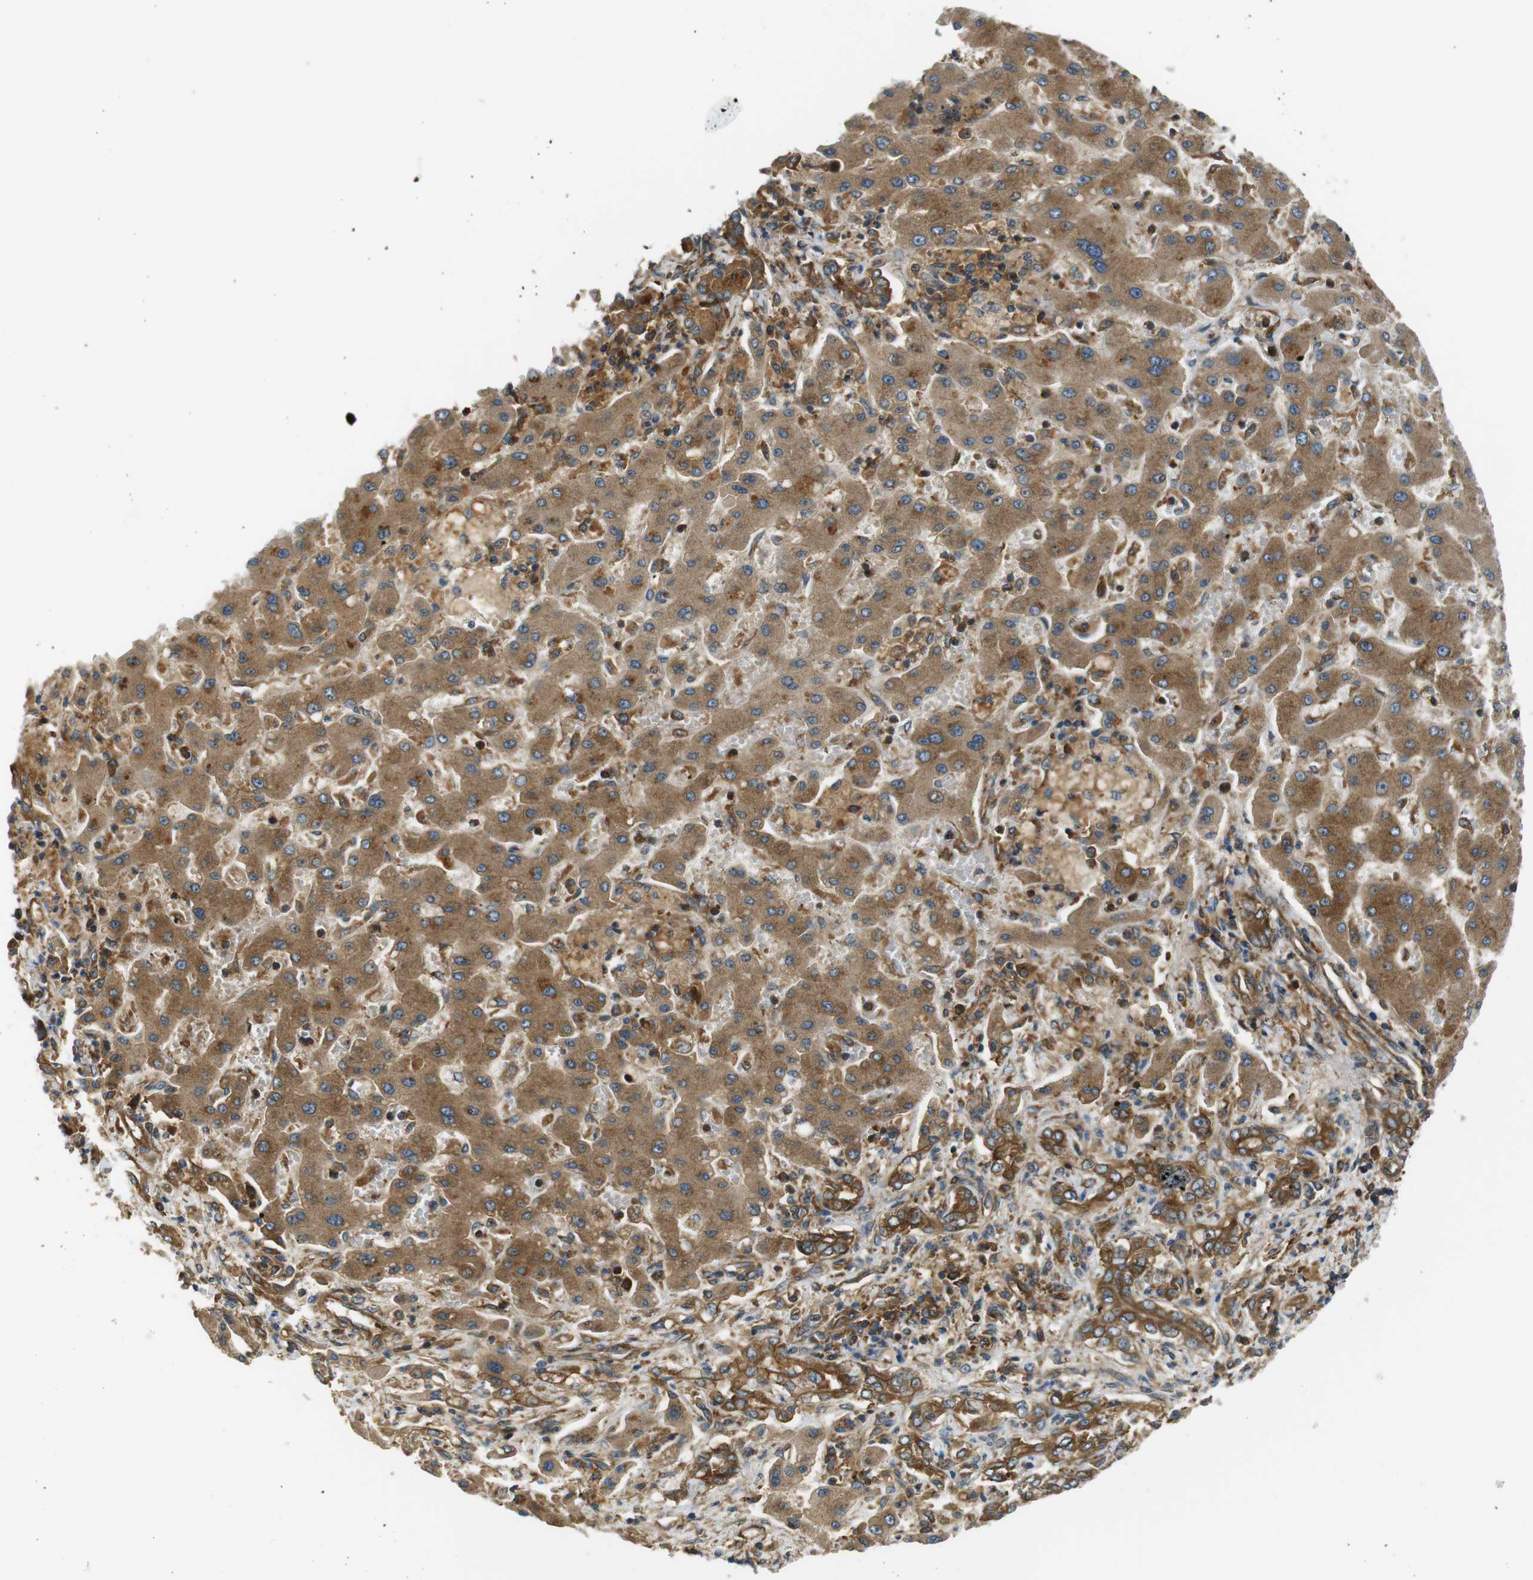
{"staining": {"intensity": "moderate", "quantity": ">75%", "location": "cytoplasmic/membranous"}, "tissue": "liver cancer", "cell_type": "Tumor cells", "image_type": "cancer", "snomed": [{"axis": "morphology", "description": "Cholangiocarcinoma"}, {"axis": "topography", "description": "Liver"}], "caption": "Tumor cells reveal medium levels of moderate cytoplasmic/membranous staining in approximately >75% of cells in human liver cancer (cholangiocarcinoma).", "gene": "TSC1", "patient": {"sex": "male", "age": 50}}